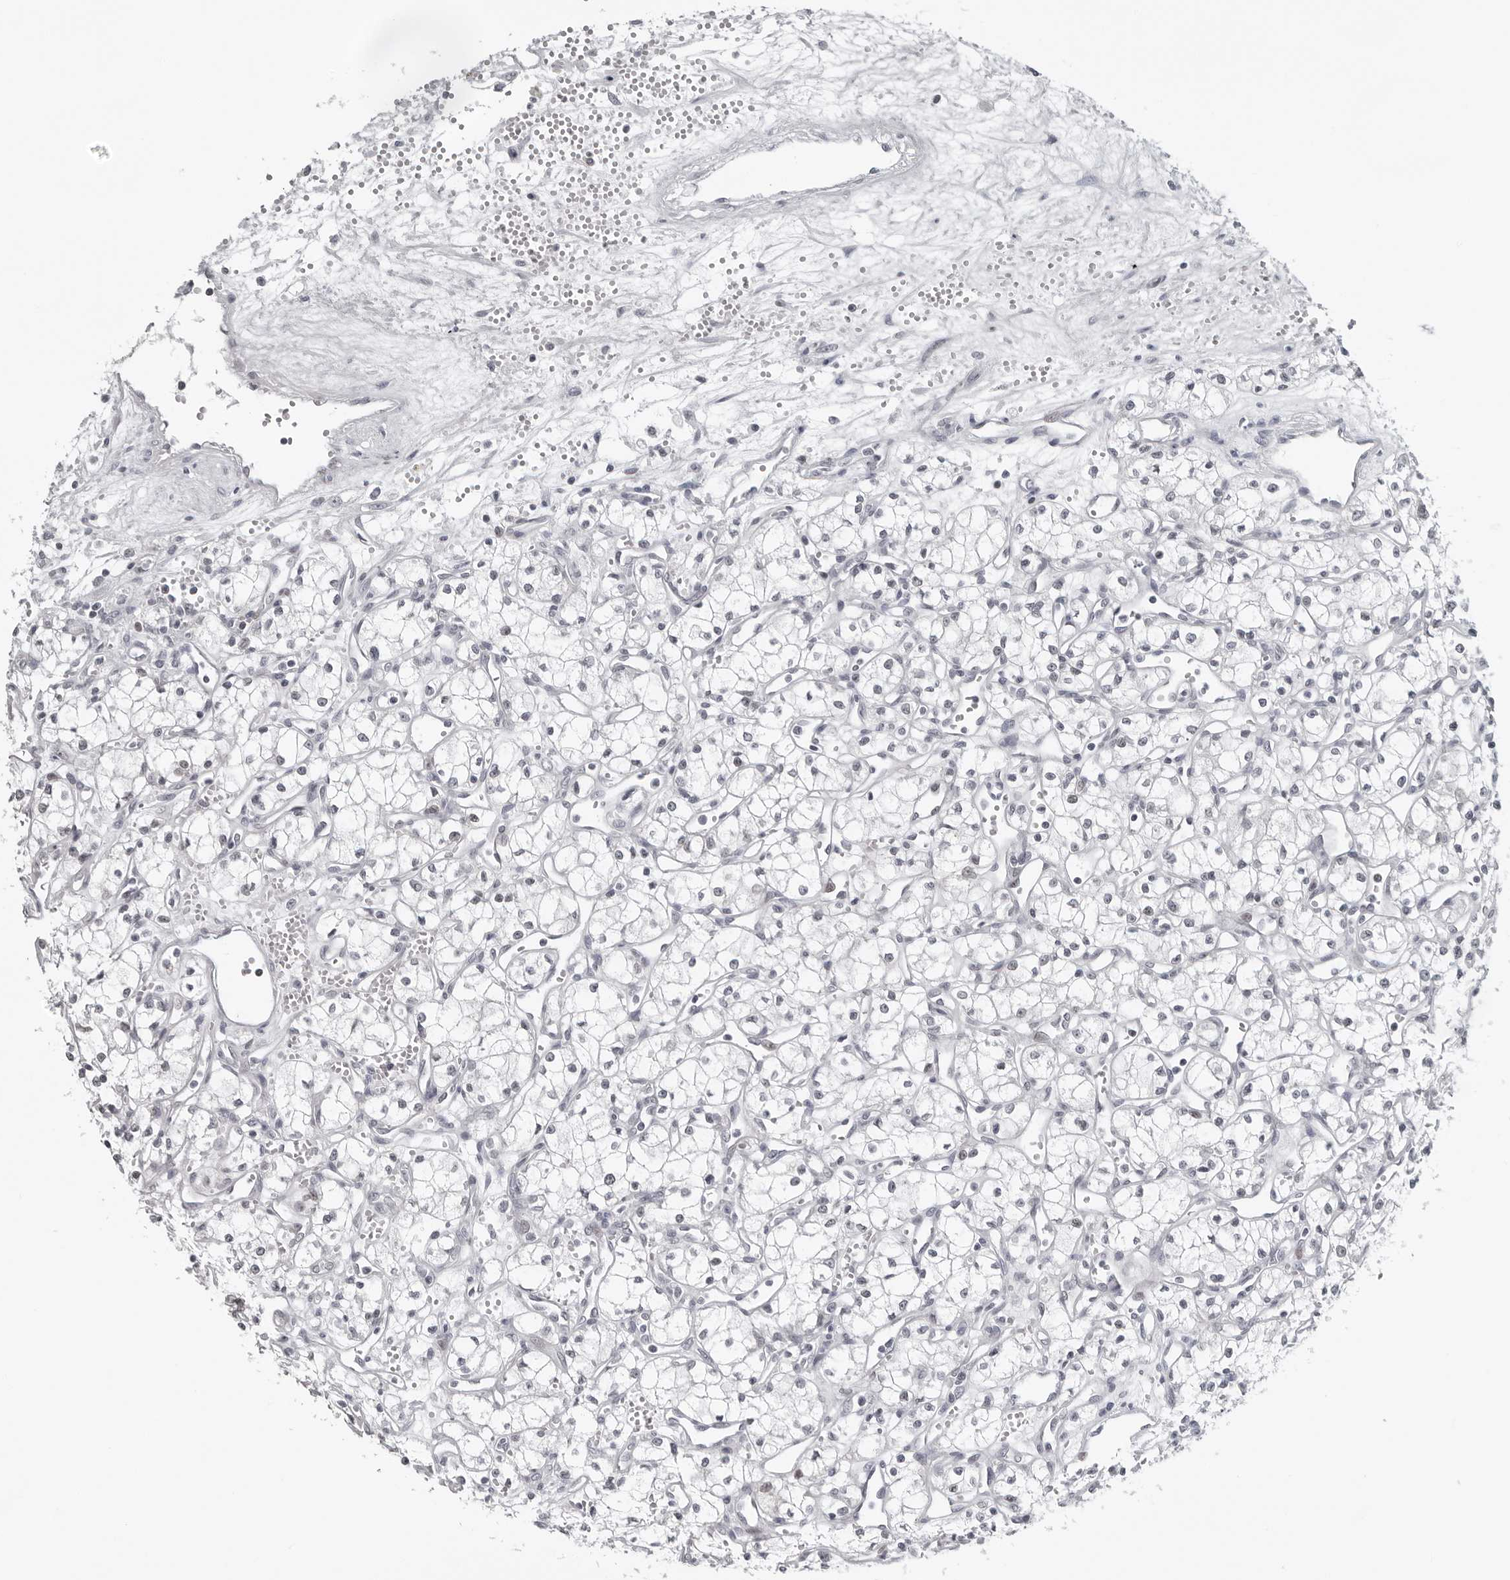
{"staining": {"intensity": "negative", "quantity": "none", "location": "none"}, "tissue": "renal cancer", "cell_type": "Tumor cells", "image_type": "cancer", "snomed": [{"axis": "morphology", "description": "Adenocarcinoma, NOS"}, {"axis": "topography", "description": "Kidney"}], "caption": "The immunohistochemistry (IHC) photomicrograph has no significant staining in tumor cells of renal adenocarcinoma tissue.", "gene": "PPP1R42", "patient": {"sex": "male", "age": 59}}